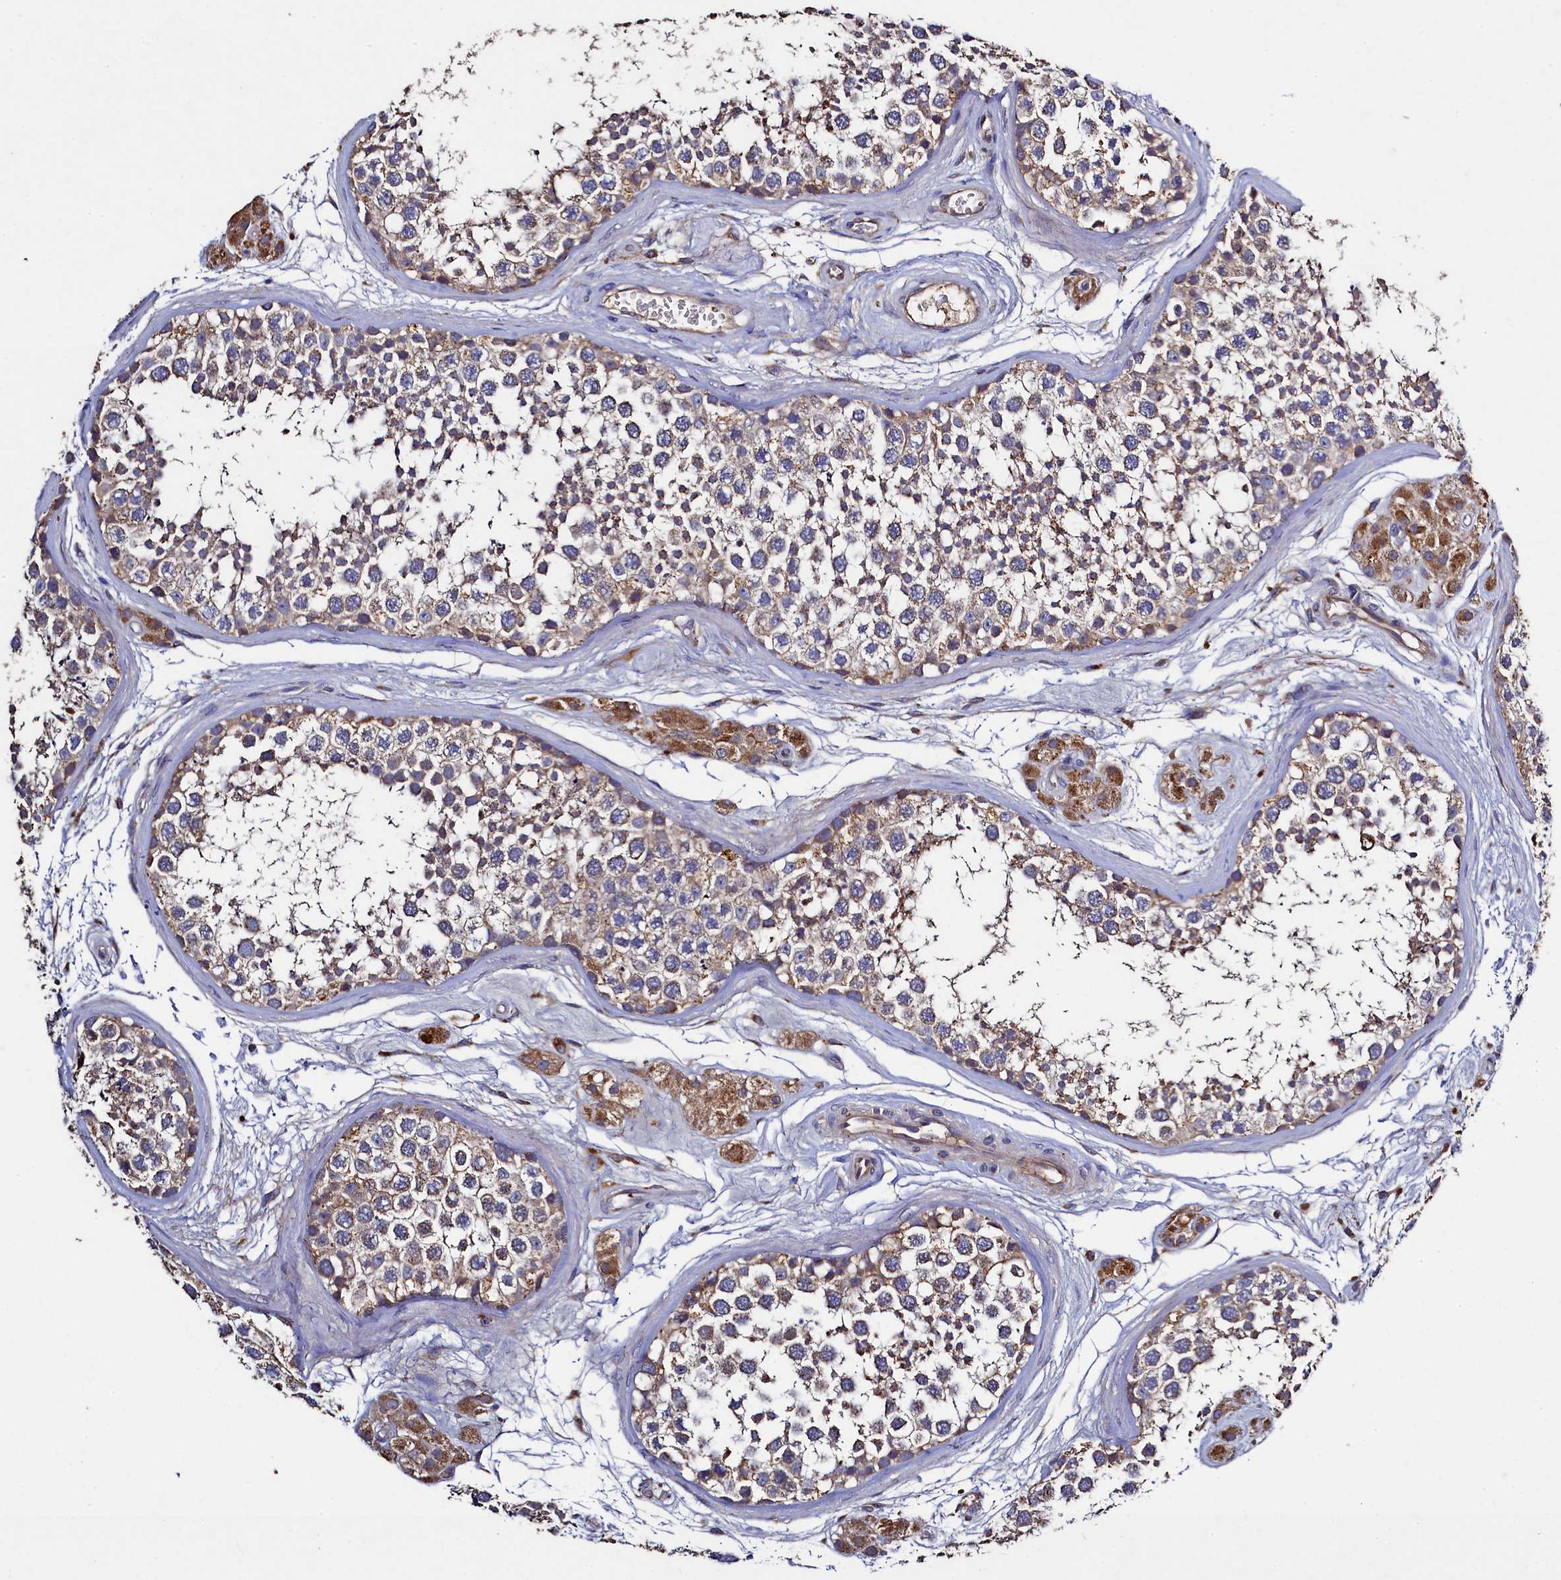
{"staining": {"intensity": "moderate", "quantity": ">75%", "location": "cytoplasmic/membranous"}, "tissue": "testis", "cell_type": "Cells in seminiferous ducts", "image_type": "normal", "snomed": [{"axis": "morphology", "description": "Normal tissue, NOS"}, {"axis": "topography", "description": "Testis"}], "caption": "Immunohistochemical staining of benign testis demonstrates moderate cytoplasmic/membranous protein positivity in about >75% of cells in seminiferous ducts.", "gene": "TK2", "patient": {"sex": "male", "age": 56}}